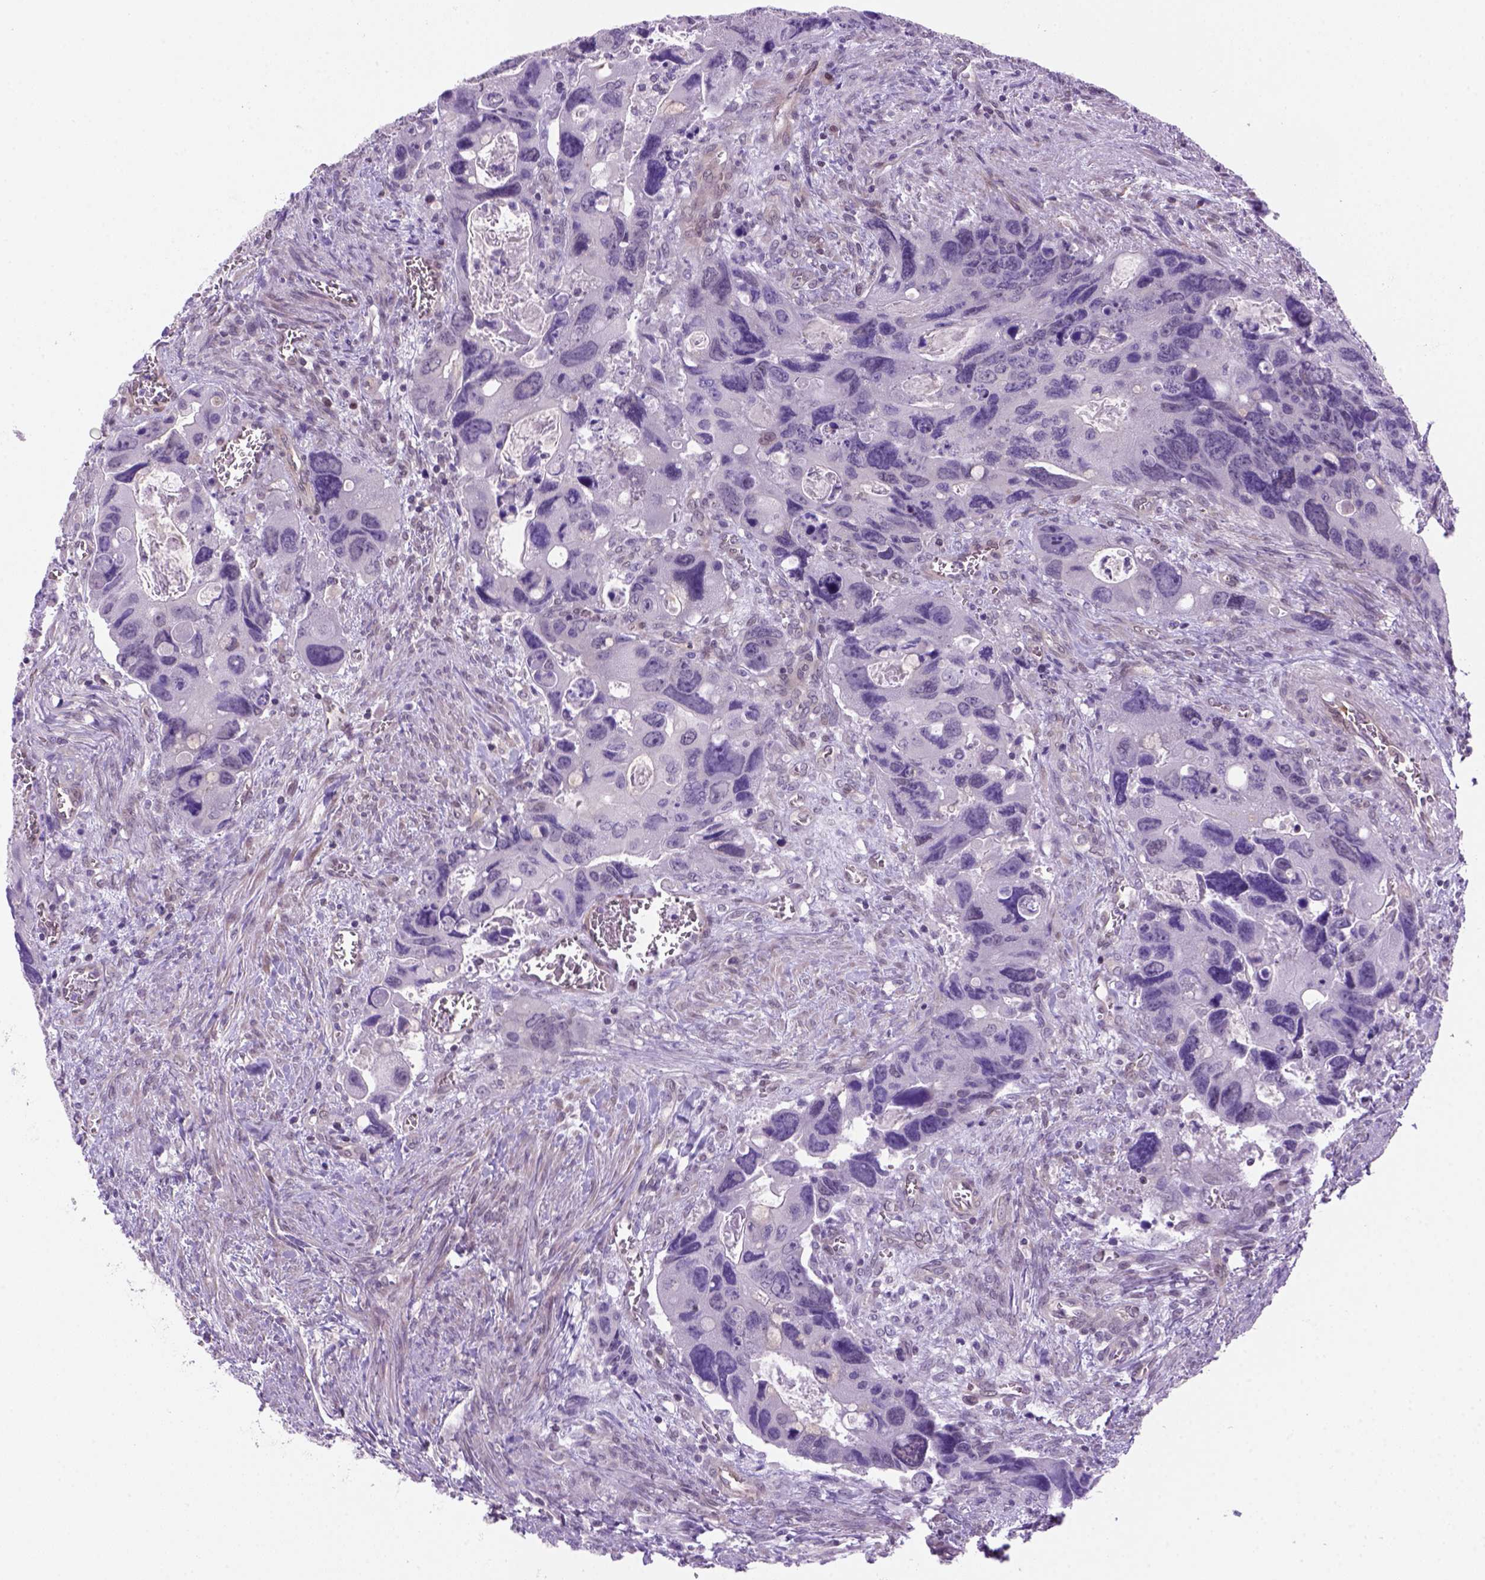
{"staining": {"intensity": "negative", "quantity": "none", "location": "none"}, "tissue": "colorectal cancer", "cell_type": "Tumor cells", "image_type": "cancer", "snomed": [{"axis": "morphology", "description": "Adenocarcinoma, NOS"}, {"axis": "topography", "description": "Rectum"}], "caption": "Tumor cells show no significant protein positivity in colorectal cancer. The staining is performed using DAB (3,3'-diaminobenzidine) brown chromogen with nuclei counter-stained in using hematoxylin.", "gene": "MGMT", "patient": {"sex": "male", "age": 62}}